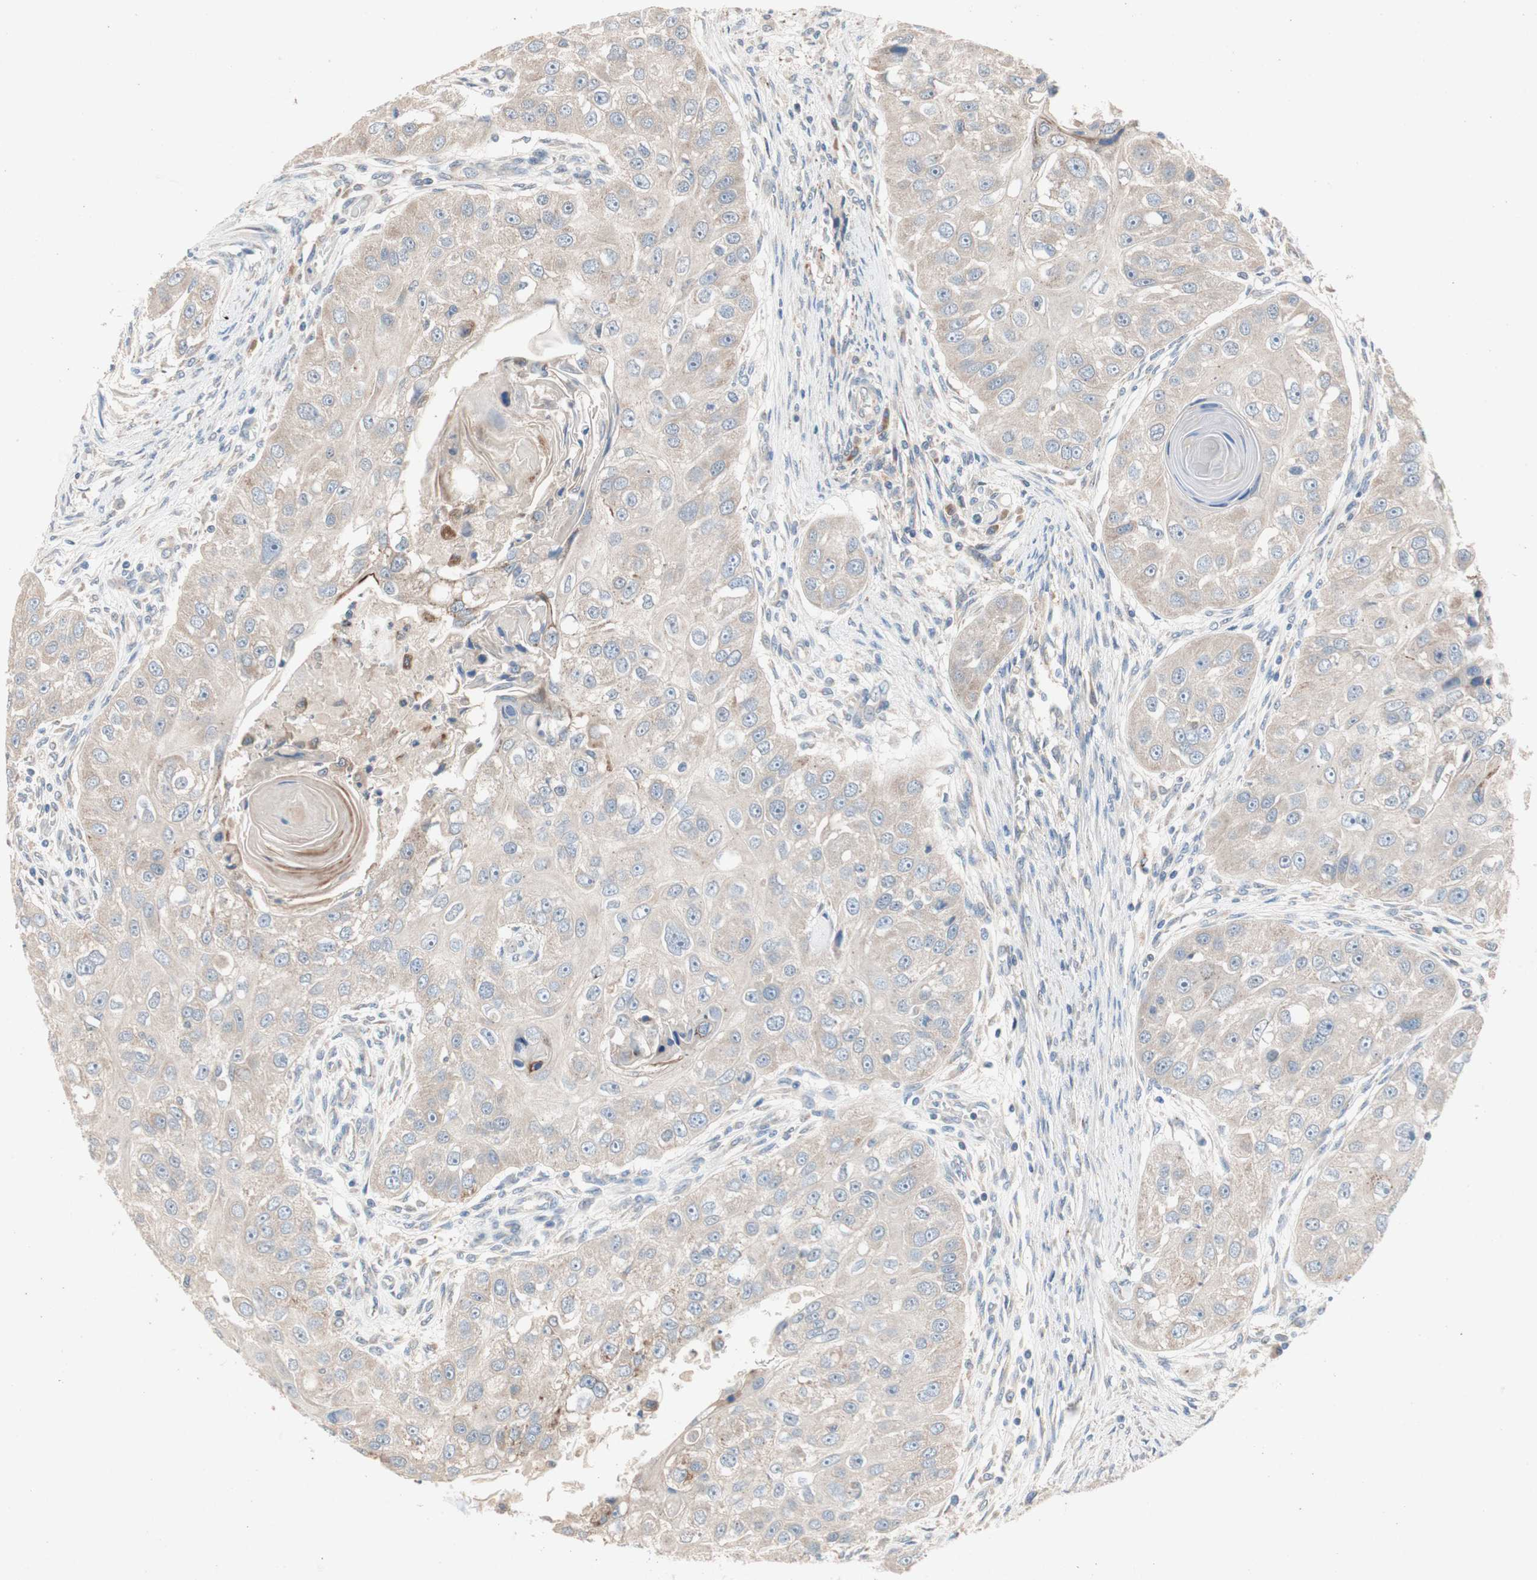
{"staining": {"intensity": "weak", "quantity": ">75%", "location": "cytoplasmic/membranous"}, "tissue": "head and neck cancer", "cell_type": "Tumor cells", "image_type": "cancer", "snomed": [{"axis": "morphology", "description": "Normal tissue, NOS"}, {"axis": "morphology", "description": "Squamous cell carcinoma, NOS"}, {"axis": "topography", "description": "Skeletal muscle"}, {"axis": "topography", "description": "Head-Neck"}], "caption": "This is an image of IHC staining of head and neck cancer, which shows weak positivity in the cytoplasmic/membranous of tumor cells.", "gene": "NCLN", "patient": {"sex": "male", "age": 51}}